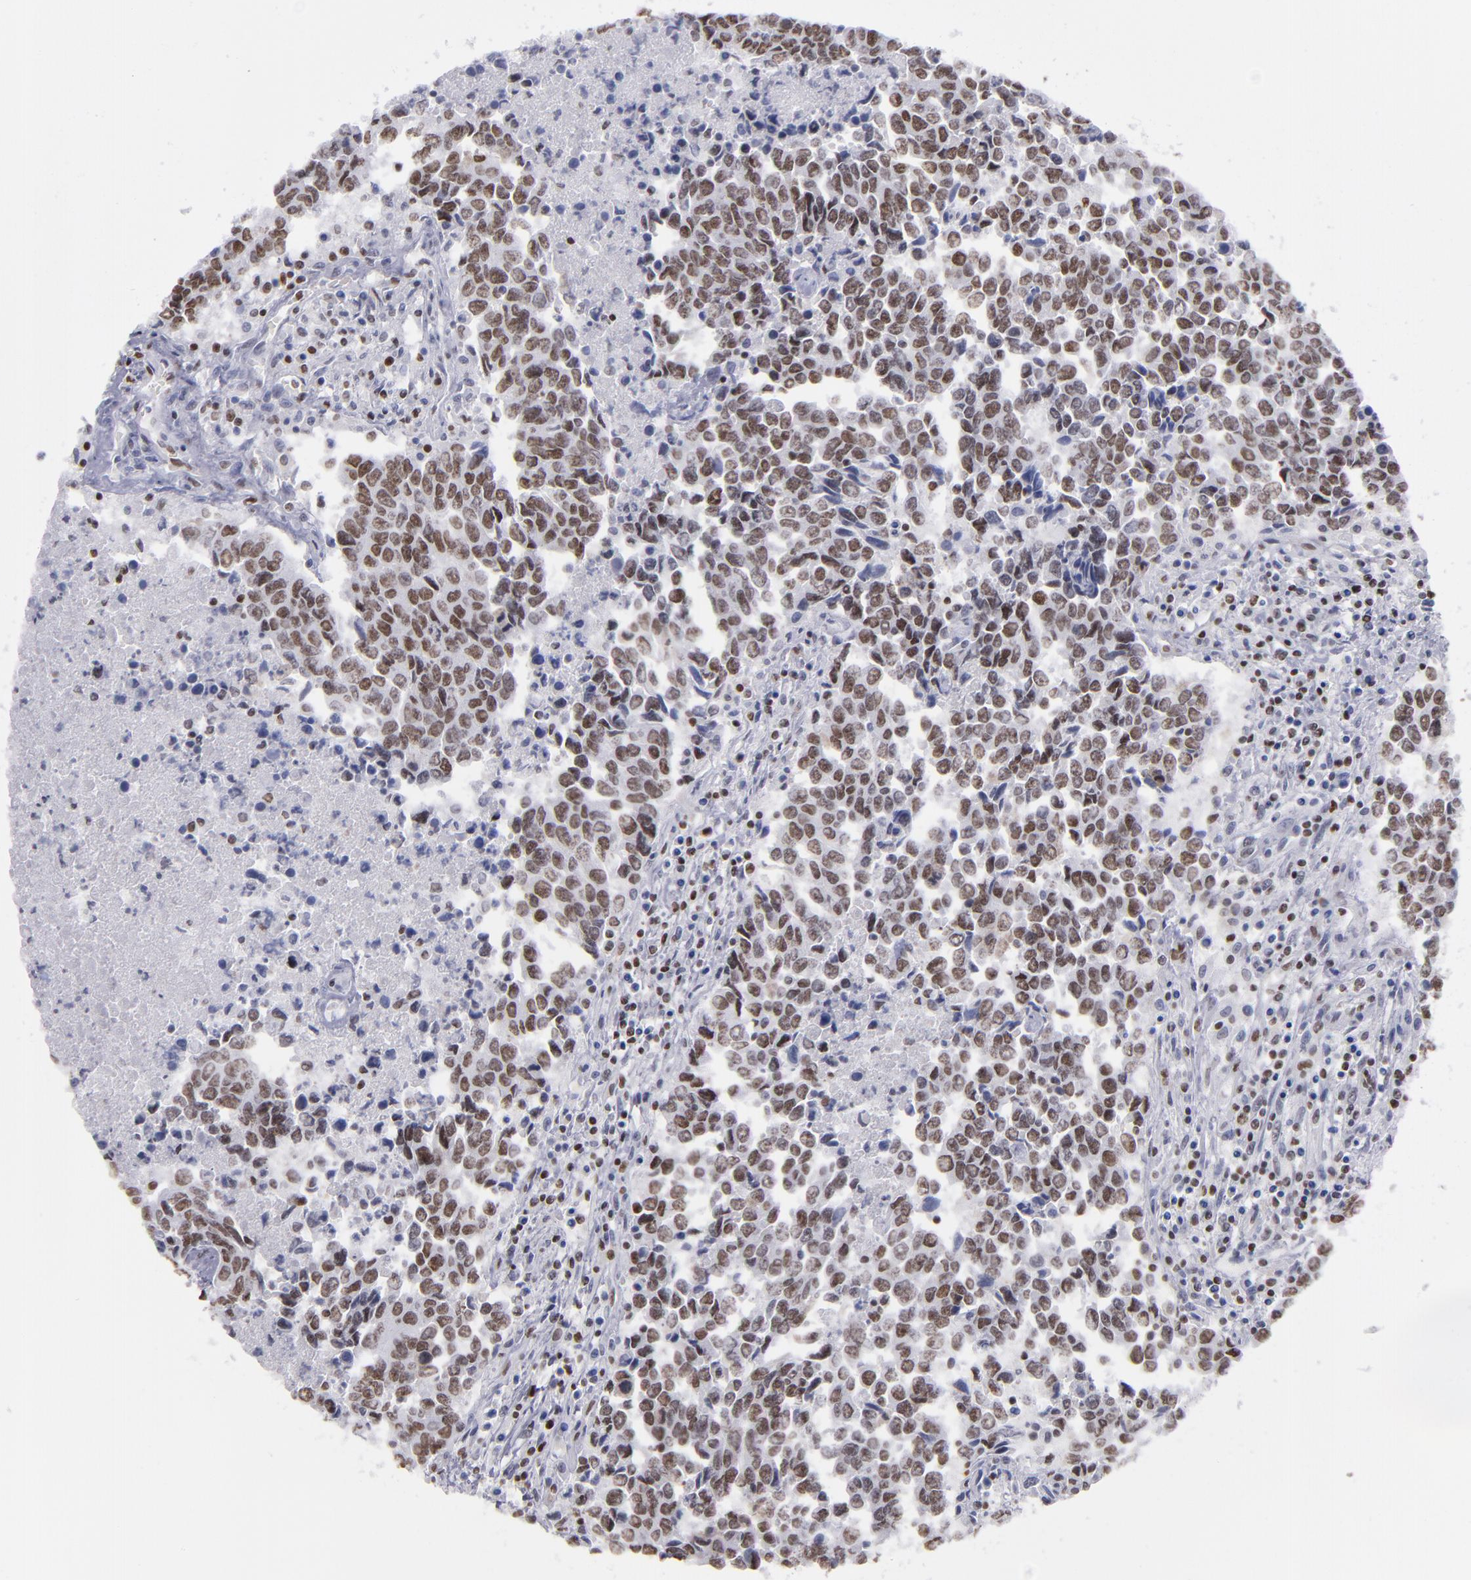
{"staining": {"intensity": "strong", "quantity": ">75%", "location": "nuclear"}, "tissue": "urothelial cancer", "cell_type": "Tumor cells", "image_type": "cancer", "snomed": [{"axis": "morphology", "description": "Urothelial carcinoma, High grade"}, {"axis": "topography", "description": "Urinary bladder"}], "caption": "The immunohistochemical stain highlights strong nuclear positivity in tumor cells of urothelial carcinoma (high-grade) tissue. (DAB IHC, brown staining for protein, blue staining for nuclei).", "gene": "TERF2", "patient": {"sex": "male", "age": 86}}